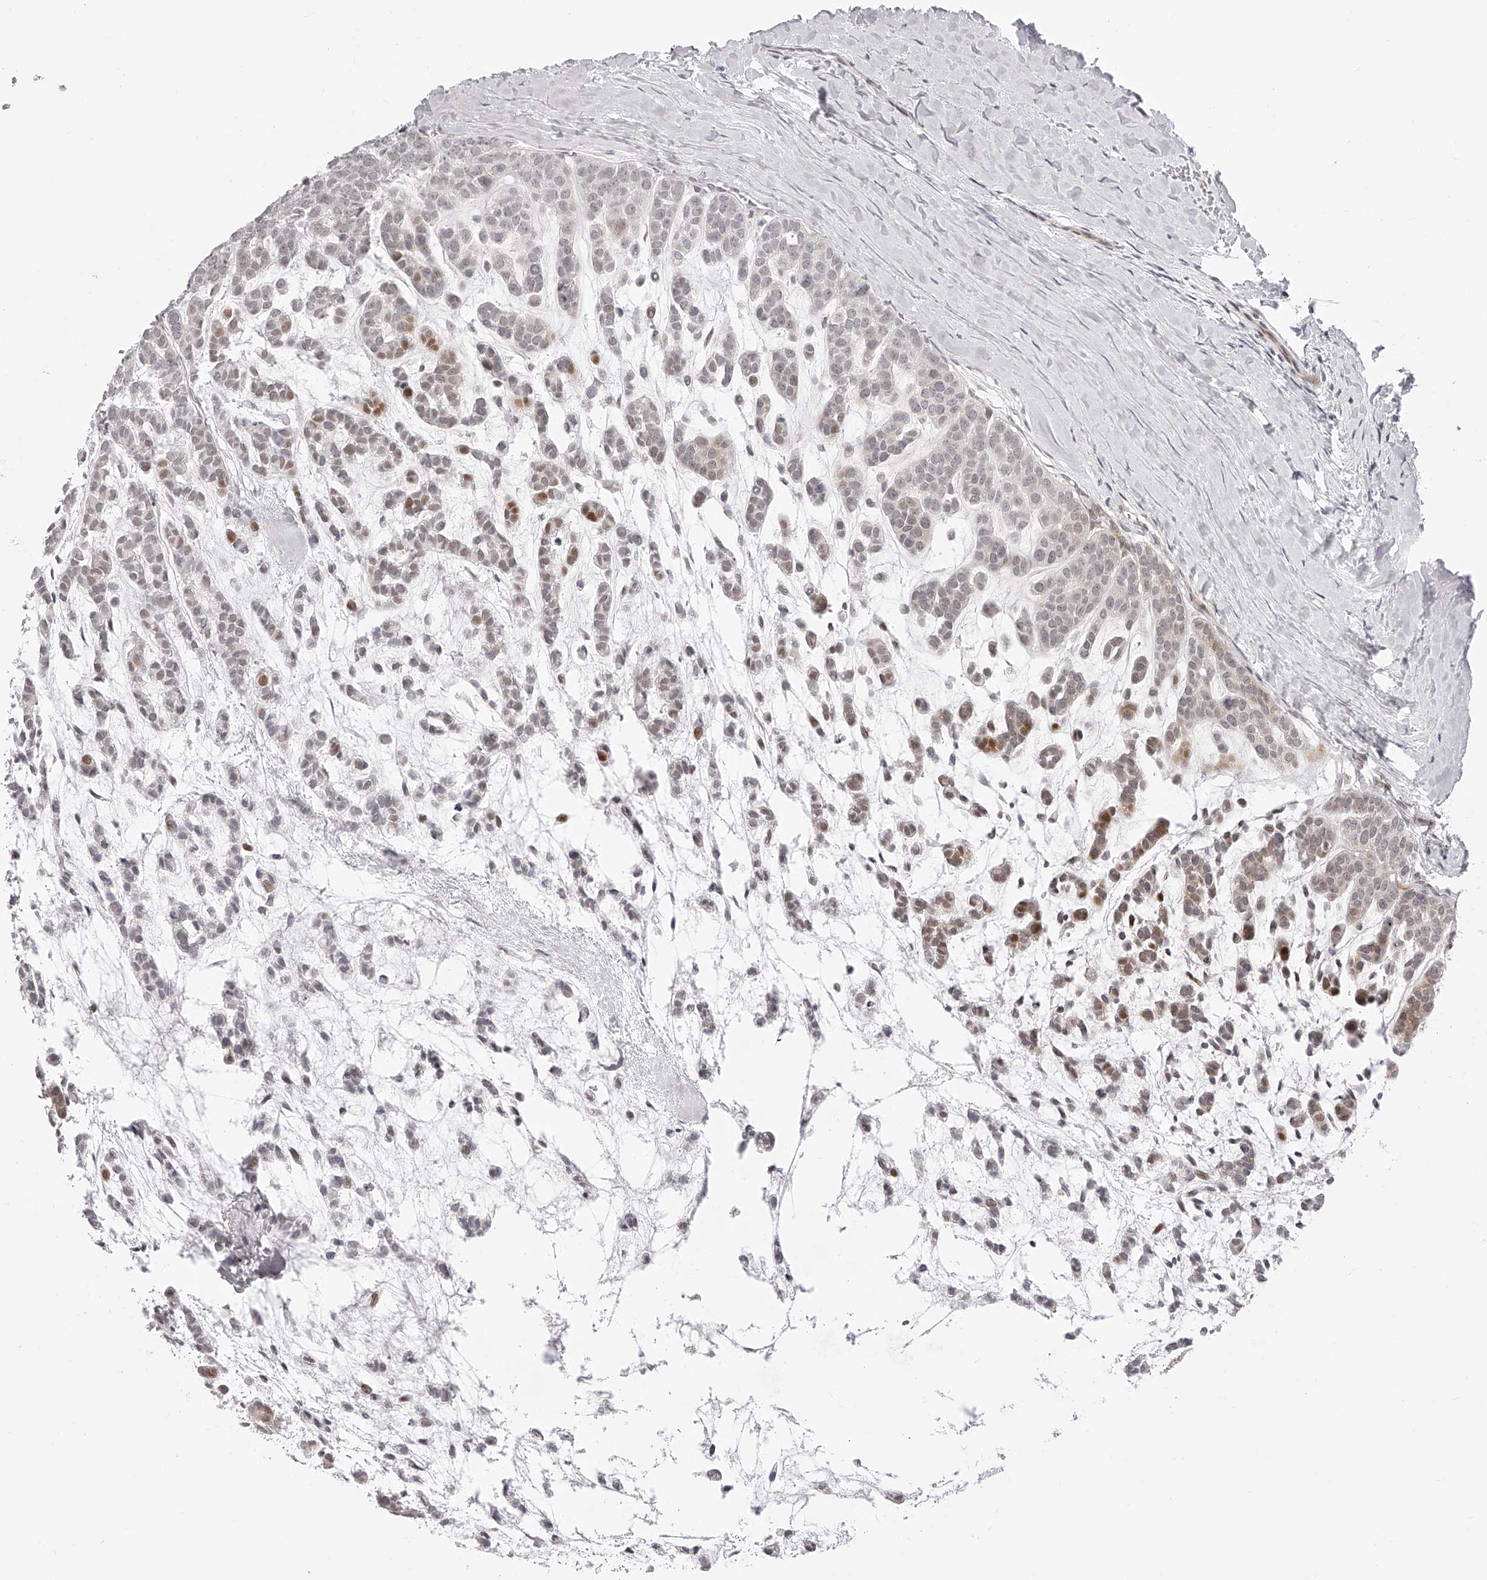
{"staining": {"intensity": "moderate", "quantity": "<25%", "location": "nuclear"}, "tissue": "head and neck cancer", "cell_type": "Tumor cells", "image_type": "cancer", "snomed": [{"axis": "morphology", "description": "Adenocarcinoma, NOS"}, {"axis": "morphology", "description": "Adenoma, NOS"}, {"axis": "topography", "description": "Head-Neck"}], "caption": "Head and neck cancer (adenoma) stained for a protein (brown) shows moderate nuclear positive positivity in about <25% of tumor cells.", "gene": "PLEKHG1", "patient": {"sex": "female", "age": 55}}